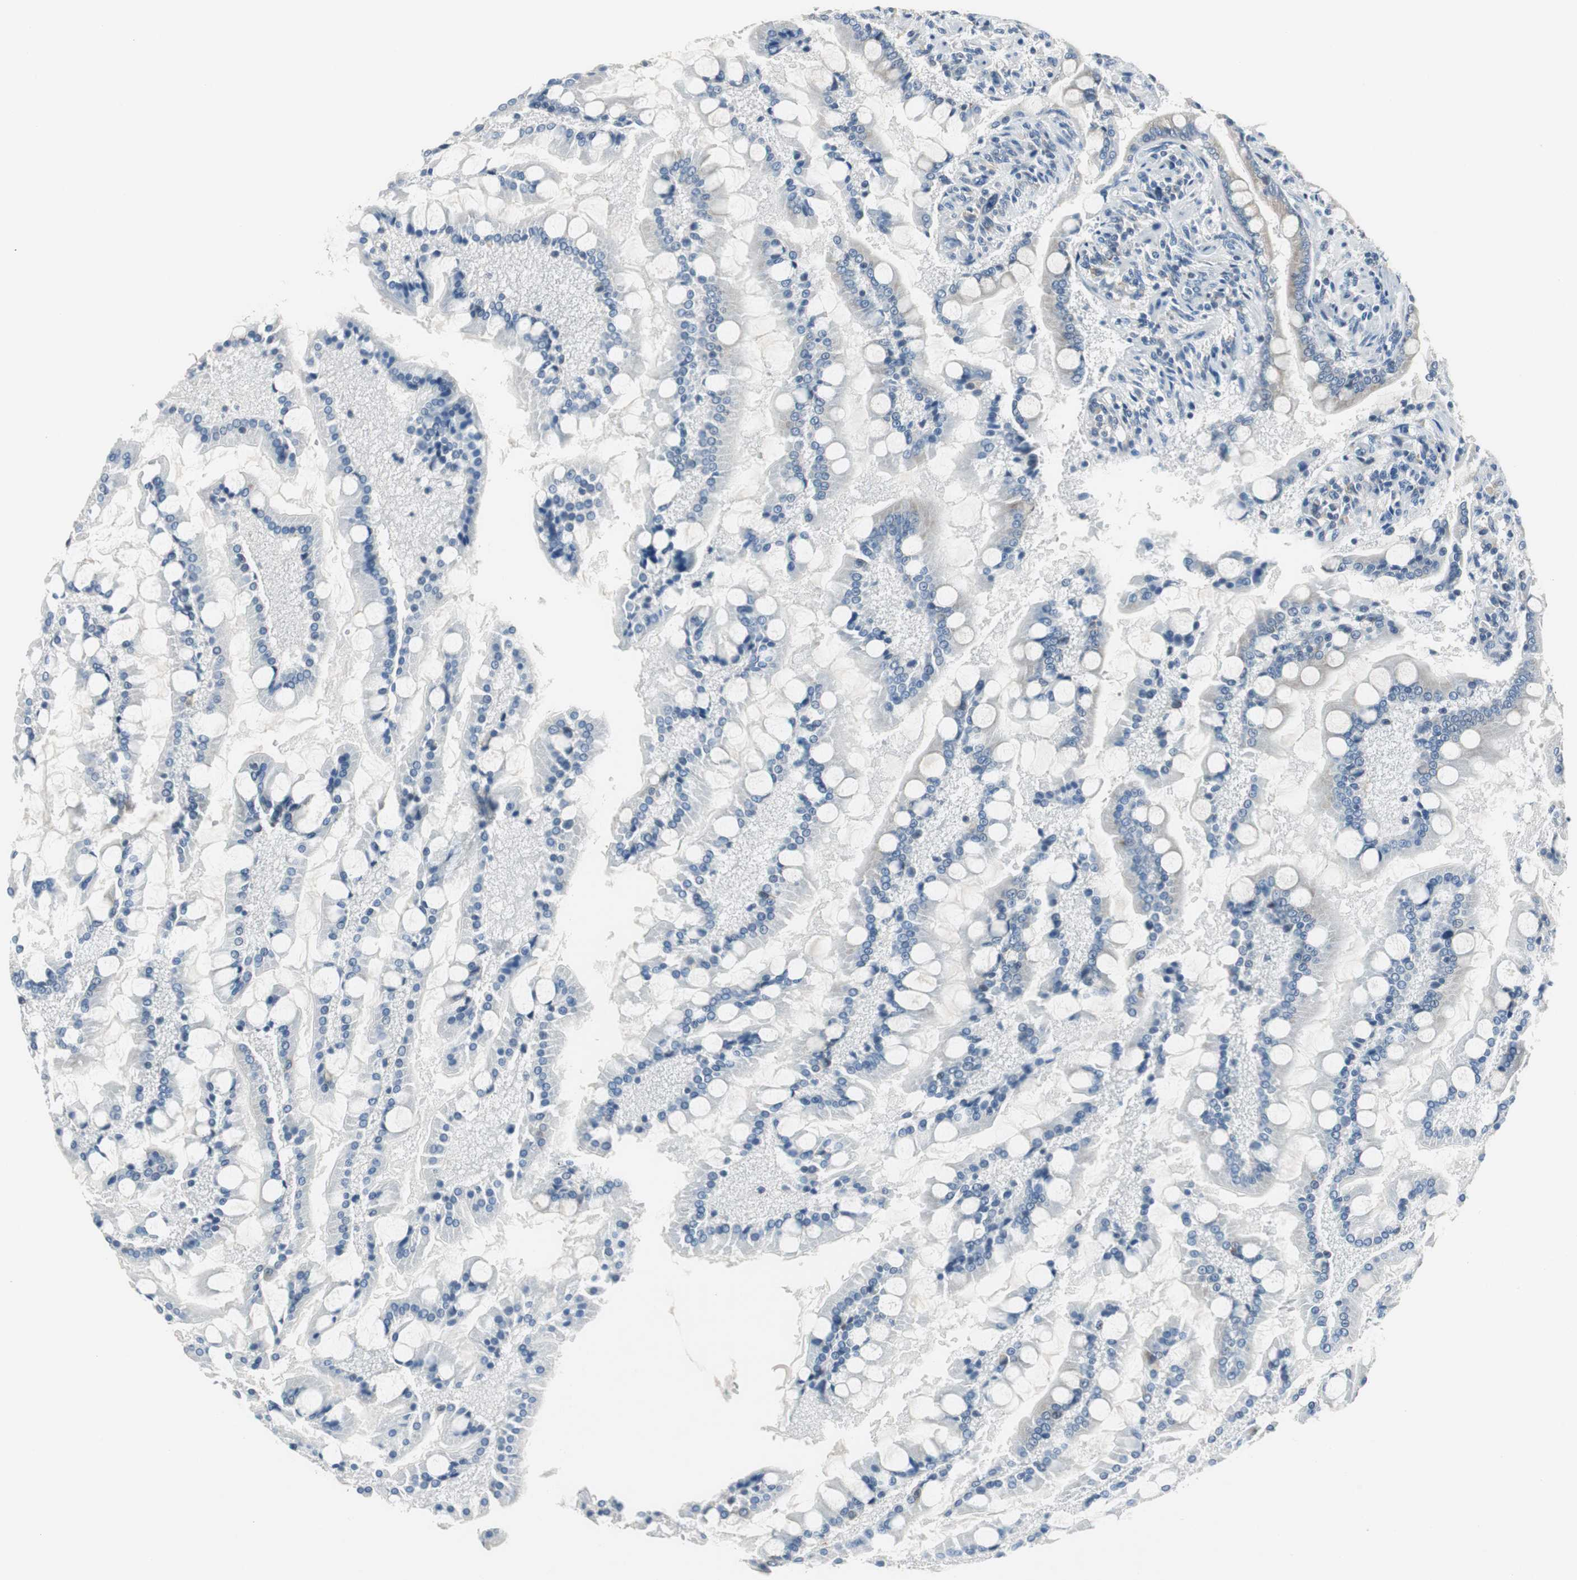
{"staining": {"intensity": "moderate", "quantity": ">75%", "location": "cytoplasmic/membranous"}, "tissue": "small intestine", "cell_type": "Glandular cells", "image_type": "normal", "snomed": [{"axis": "morphology", "description": "Normal tissue, NOS"}, {"axis": "topography", "description": "Small intestine"}], "caption": "DAB (3,3'-diaminobenzidine) immunohistochemical staining of normal human small intestine displays moderate cytoplasmic/membranous protein positivity in approximately >75% of glandular cells. (Brightfield microscopy of DAB IHC at high magnification).", "gene": "PLAA", "patient": {"sex": "male", "age": 41}}